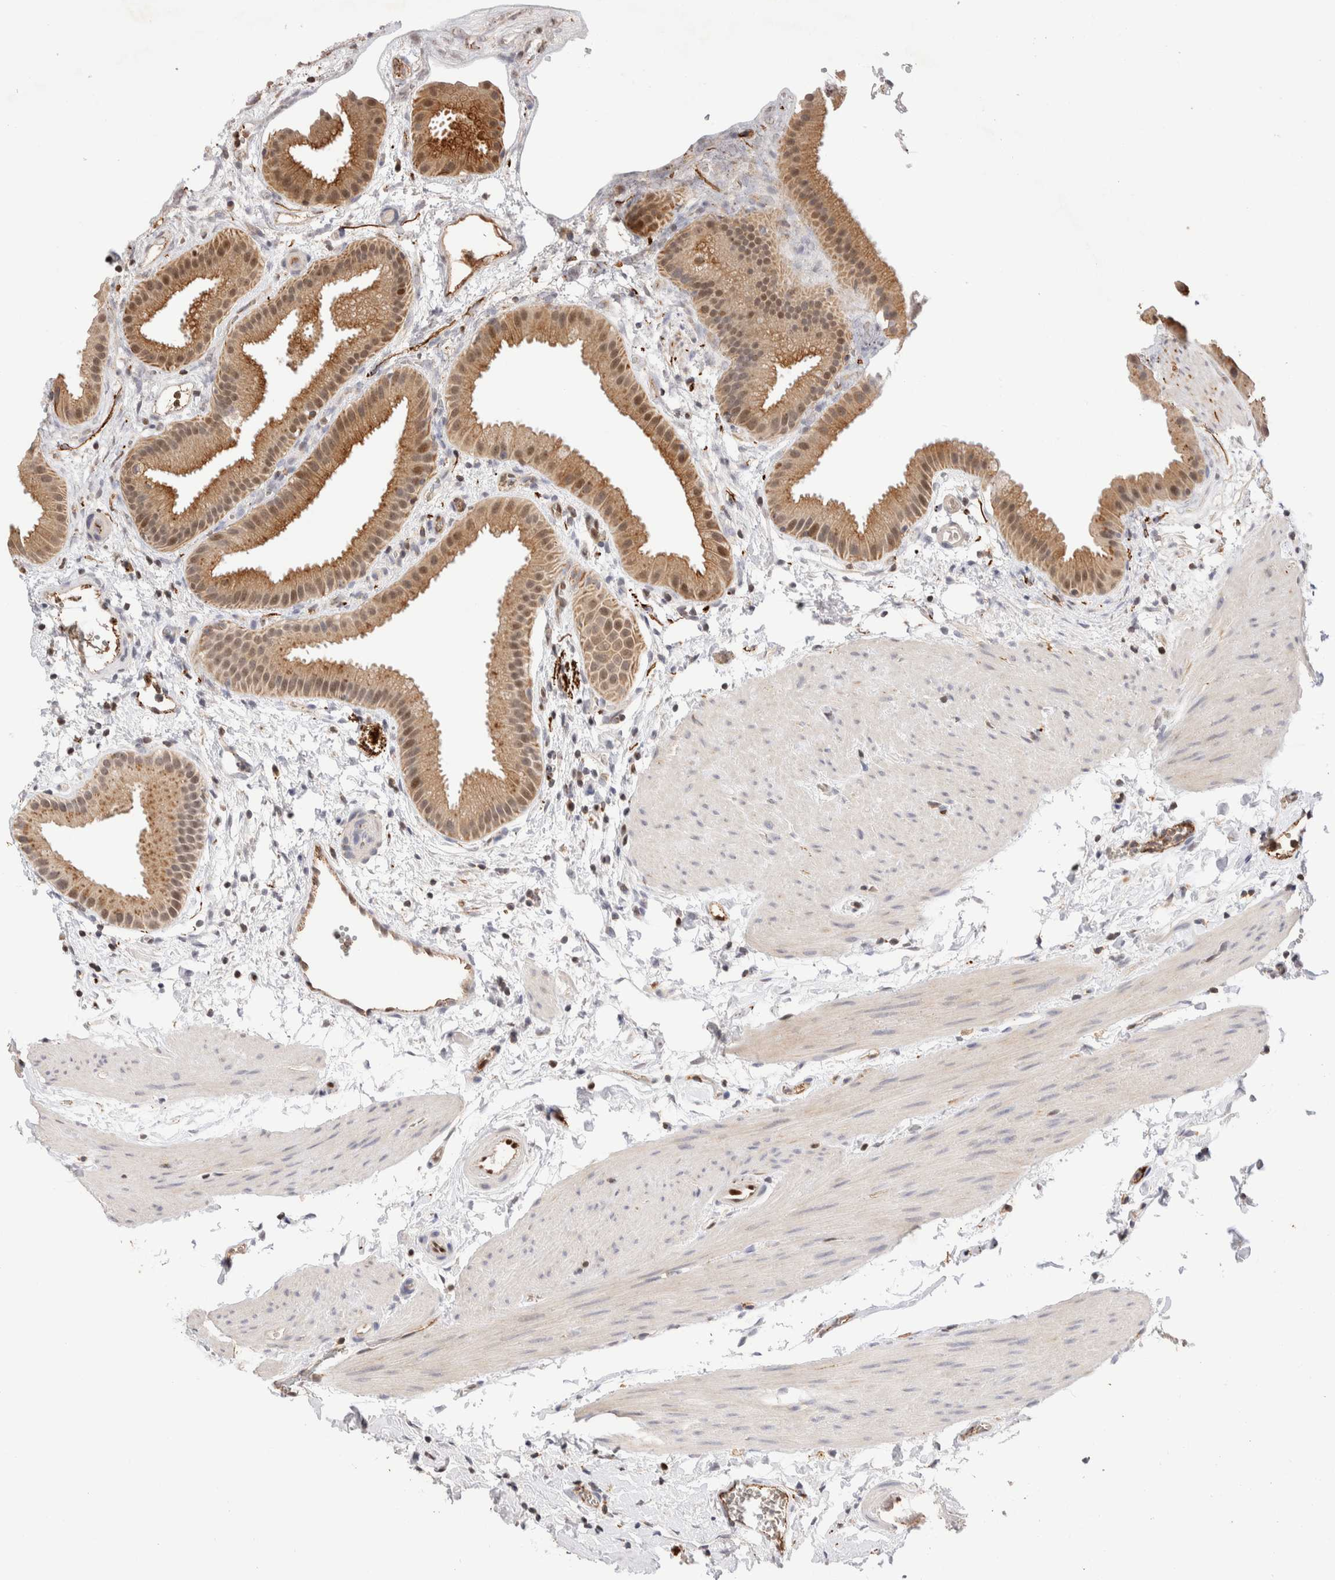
{"staining": {"intensity": "moderate", "quantity": ">75%", "location": "cytoplasmic/membranous"}, "tissue": "gallbladder", "cell_type": "Glandular cells", "image_type": "normal", "snomed": [{"axis": "morphology", "description": "Normal tissue, NOS"}, {"axis": "topography", "description": "Gallbladder"}], "caption": "Immunohistochemical staining of normal human gallbladder reveals moderate cytoplasmic/membranous protein positivity in approximately >75% of glandular cells.", "gene": "NSMAF", "patient": {"sex": "female", "age": 64}}